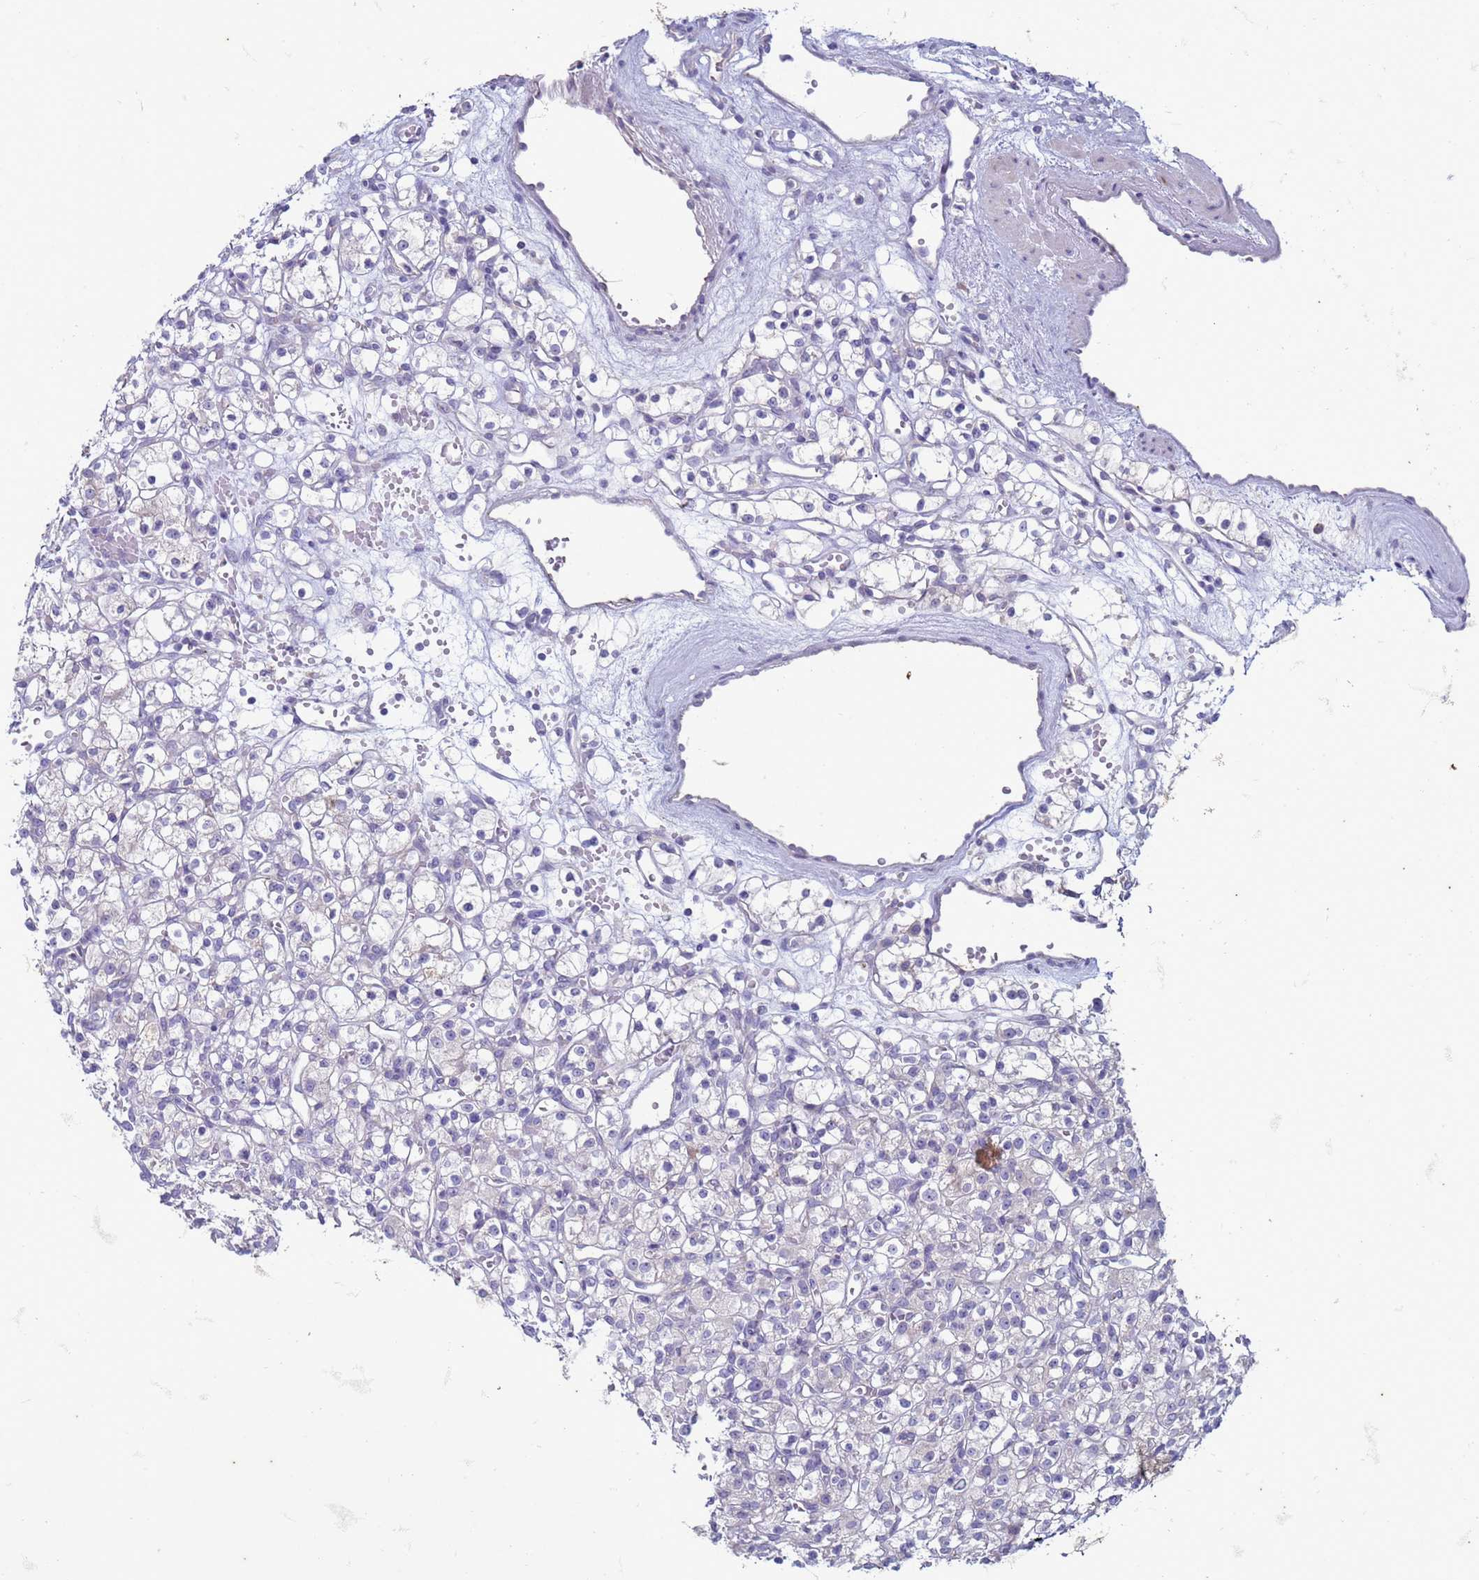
{"staining": {"intensity": "negative", "quantity": "none", "location": "none"}, "tissue": "renal cancer", "cell_type": "Tumor cells", "image_type": "cancer", "snomed": [{"axis": "morphology", "description": "Adenocarcinoma, NOS"}, {"axis": "topography", "description": "Kidney"}], "caption": "Photomicrograph shows no protein staining in tumor cells of adenocarcinoma (renal) tissue.", "gene": "SUCO", "patient": {"sex": "female", "age": 59}}